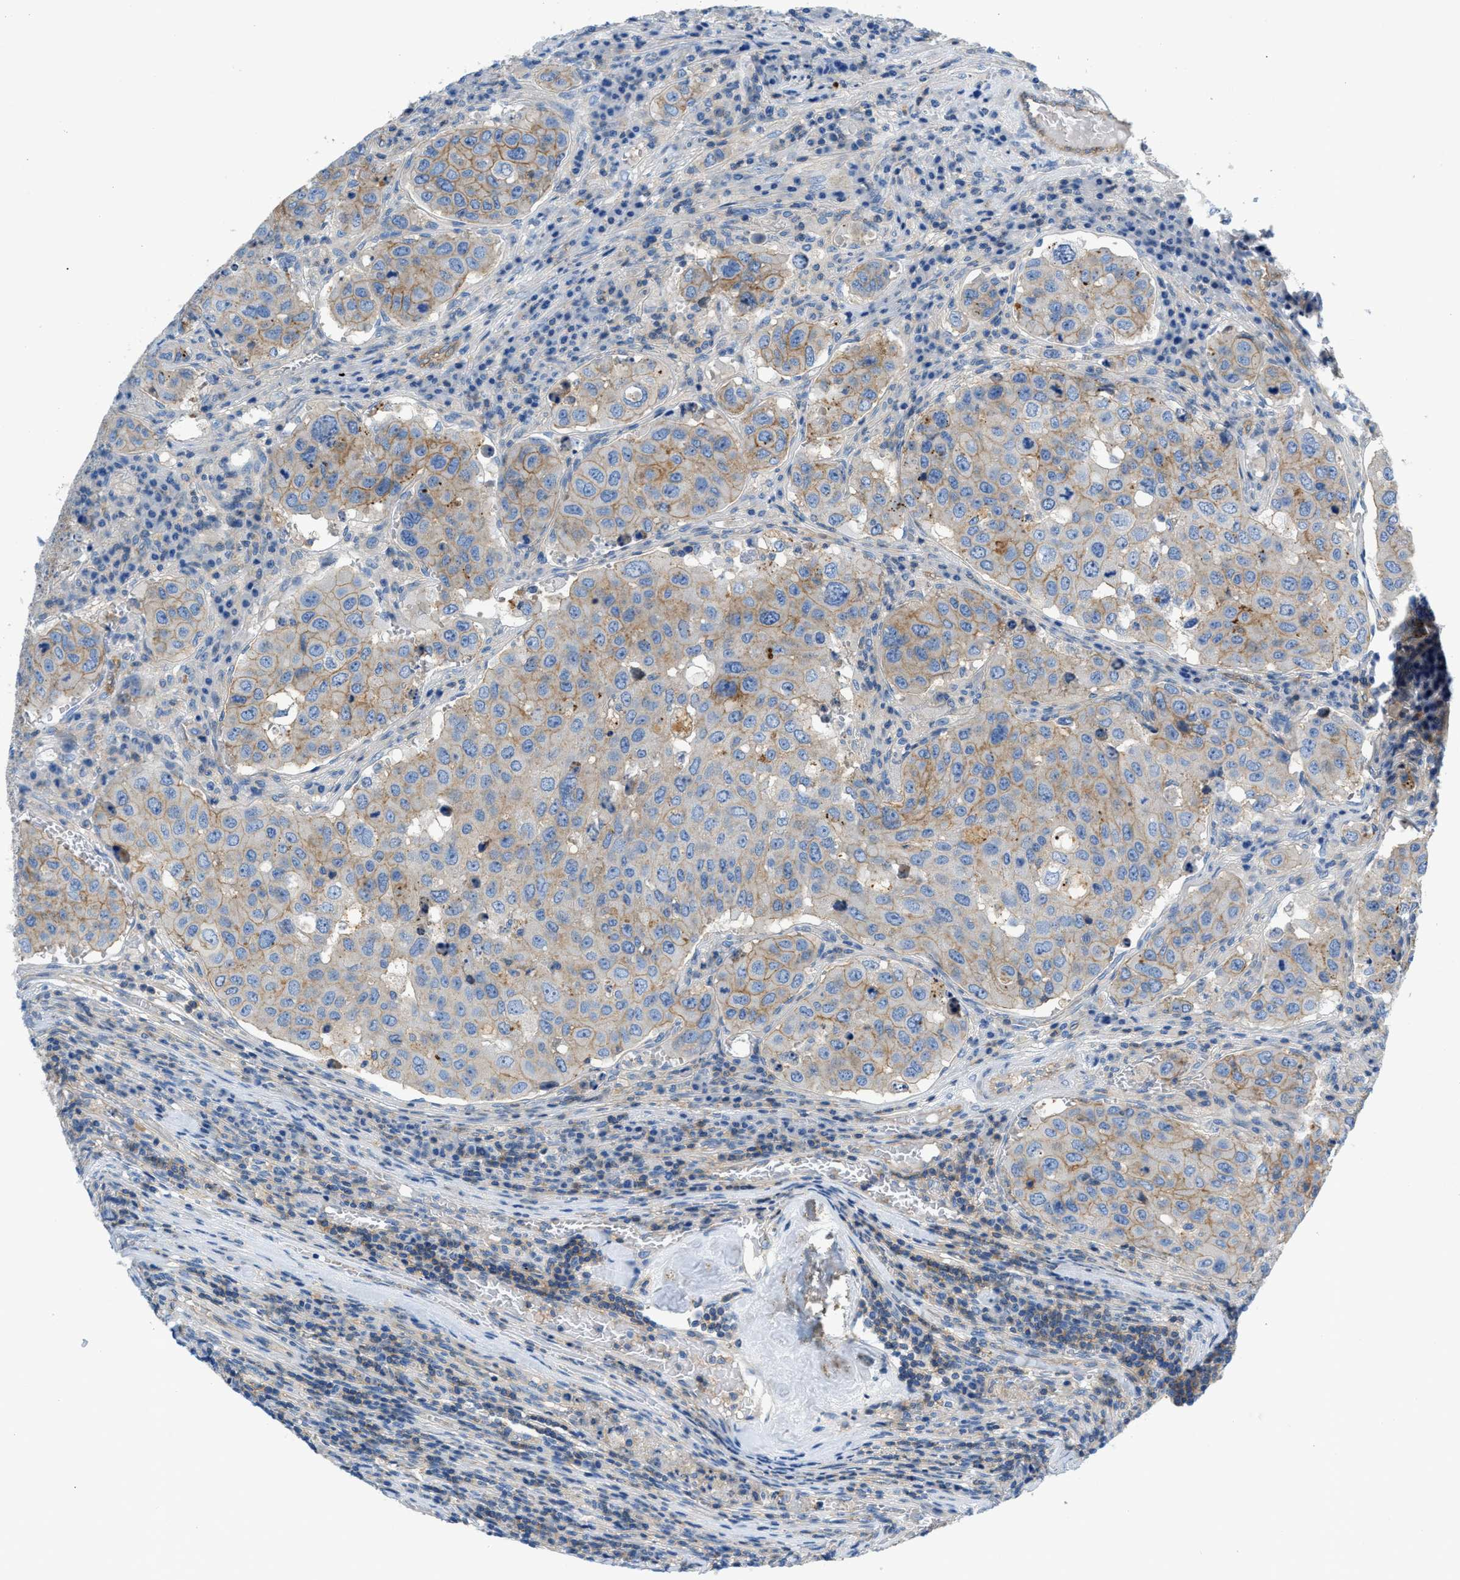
{"staining": {"intensity": "moderate", "quantity": ">75%", "location": "cytoplasmic/membranous"}, "tissue": "urothelial cancer", "cell_type": "Tumor cells", "image_type": "cancer", "snomed": [{"axis": "morphology", "description": "Urothelial carcinoma, High grade"}, {"axis": "topography", "description": "Lymph node"}, {"axis": "topography", "description": "Urinary bladder"}], "caption": "Urothelial cancer stained with a protein marker displays moderate staining in tumor cells.", "gene": "ORAI1", "patient": {"sex": "male", "age": 51}}